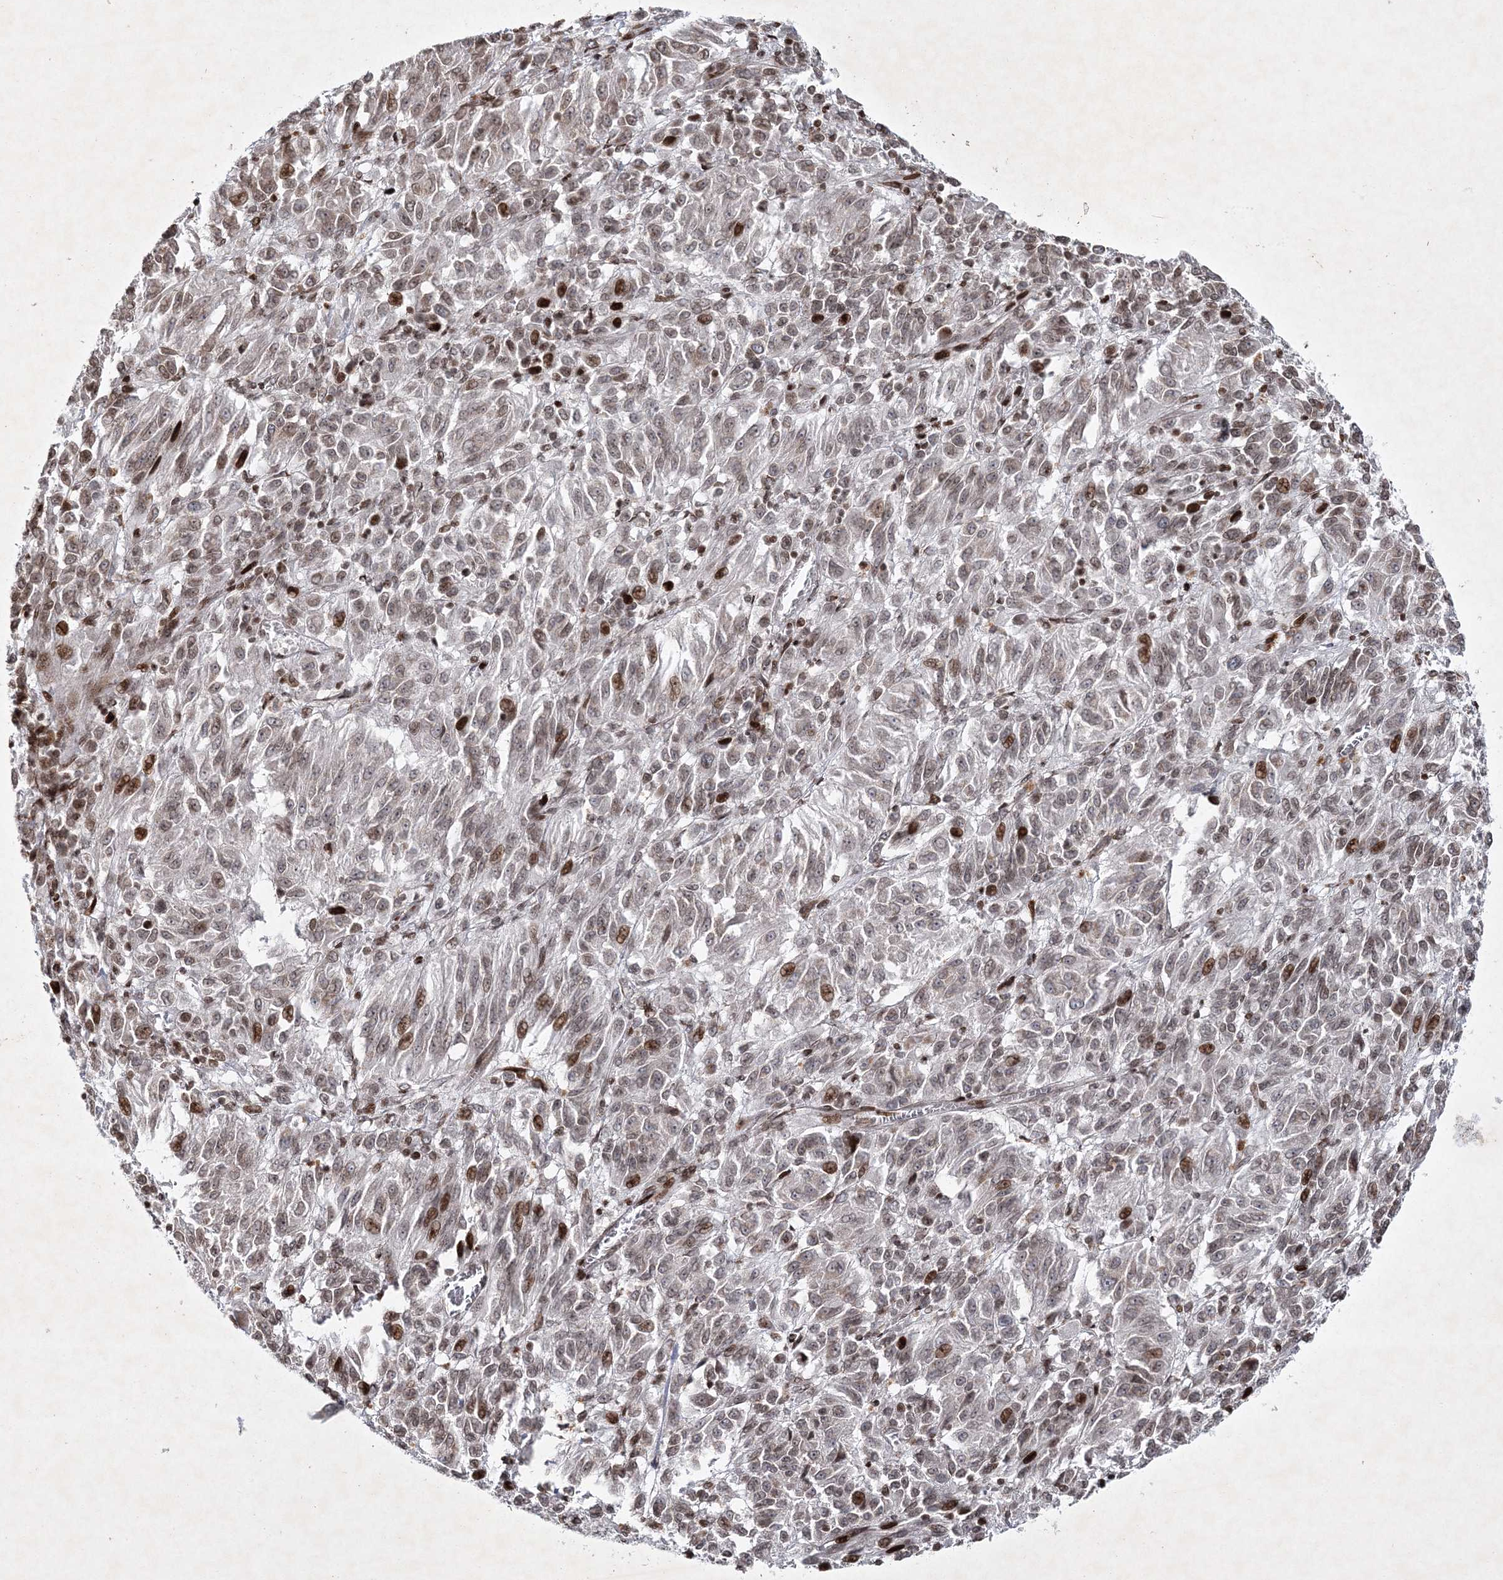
{"staining": {"intensity": "moderate", "quantity": "25%-75%", "location": "nuclear"}, "tissue": "melanoma", "cell_type": "Tumor cells", "image_type": "cancer", "snomed": [{"axis": "morphology", "description": "Malignant melanoma, Metastatic site"}, {"axis": "topography", "description": "Lung"}], "caption": "Malignant melanoma (metastatic site) stained with DAB immunohistochemistry (IHC) demonstrates medium levels of moderate nuclear staining in approximately 25%-75% of tumor cells.", "gene": "SMIM29", "patient": {"sex": "male", "age": 64}}